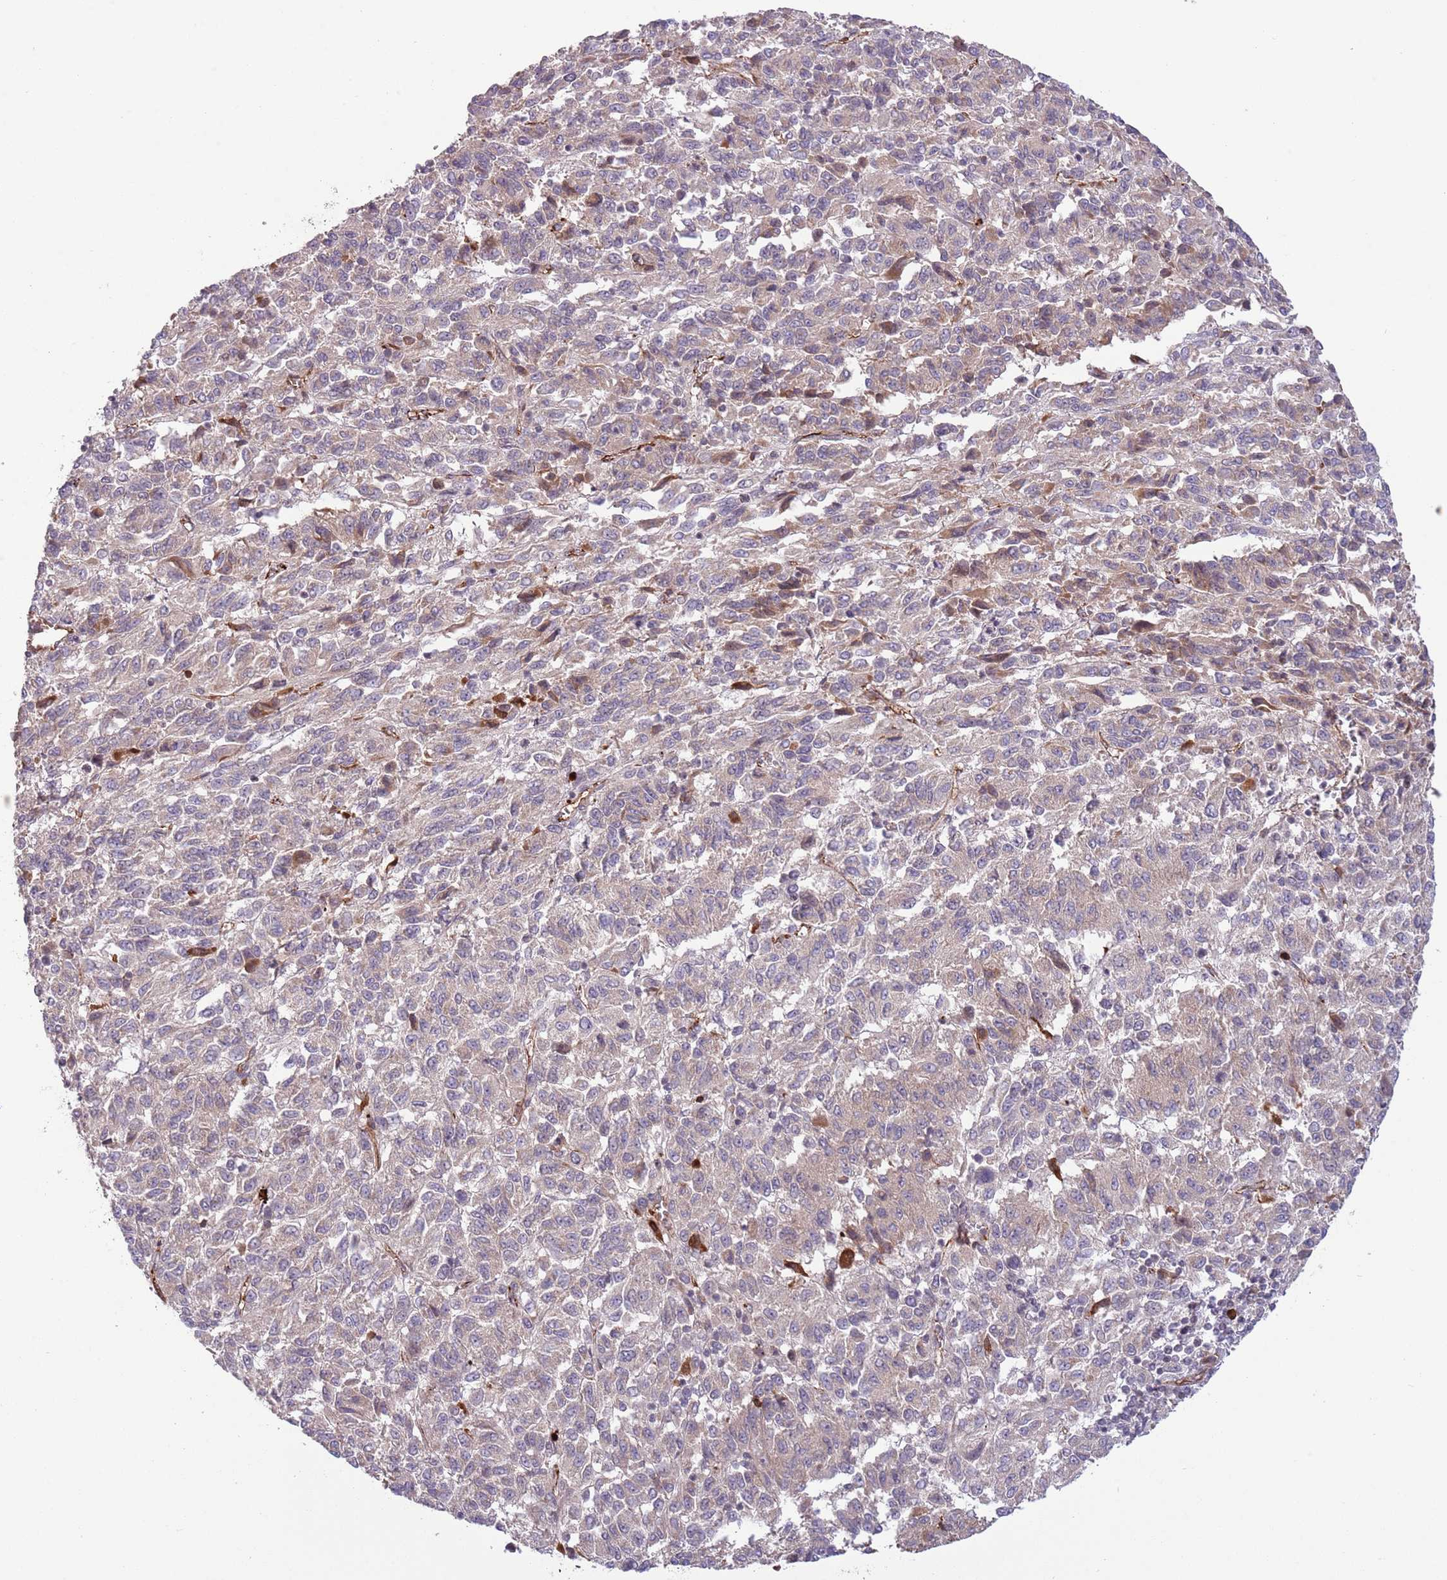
{"staining": {"intensity": "weak", "quantity": "<25%", "location": "cytoplasmic/membranous"}, "tissue": "melanoma", "cell_type": "Tumor cells", "image_type": "cancer", "snomed": [{"axis": "morphology", "description": "Malignant melanoma, Metastatic site"}, {"axis": "topography", "description": "Lung"}], "caption": "Immunohistochemistry (IHC) micrograph of malignant melanoma (metastatic site) stained for a protein (brown), which displays no staining in tumor cells.", "gene": "DPP10", "patient": {"sex": "male", "age": 64}}